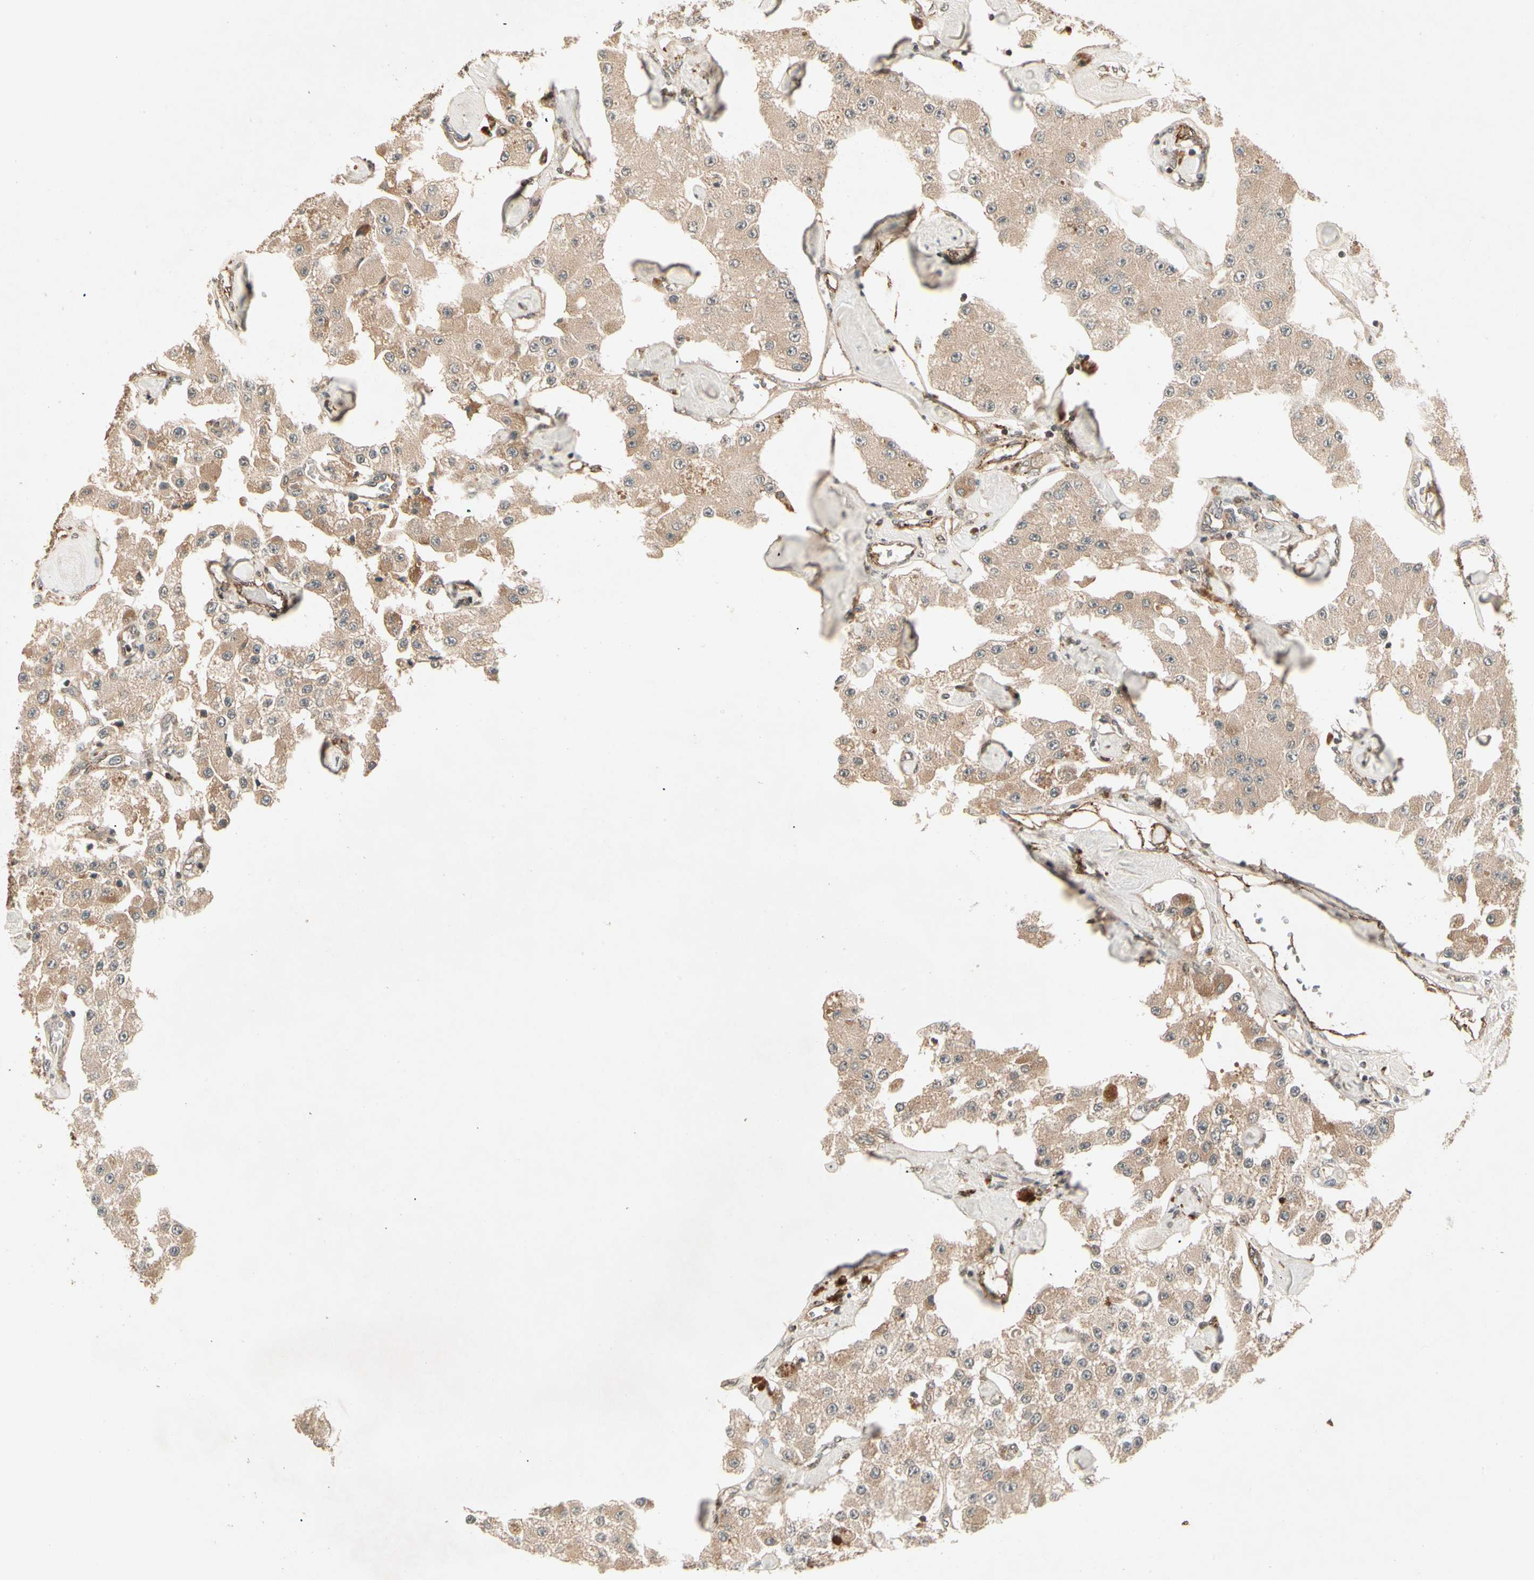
{"staining": {"intensity": "weak", "quantity": ">75%", "location": "cytoplasmic/membranous"}, "tissue": "carcinoid", "cell_type": "Tumor cells", "image_type": "cancer", "snomed": [{"axis": "morphology", "description": "Carcinoid, malignant, NOS"}, {"axis": "topography", "description": "Pancreas"}], "caption": "Malignant carcinoid was stained to show a protein in brown. There is low levels of weak cytoplasmic/membranous expression in approximately >75% of tumor cells. The protein is shown in brown color, while the nuclei are stained blue.", "gene": "FLOT1", "patient": {"sex": "male", "age": 41}}